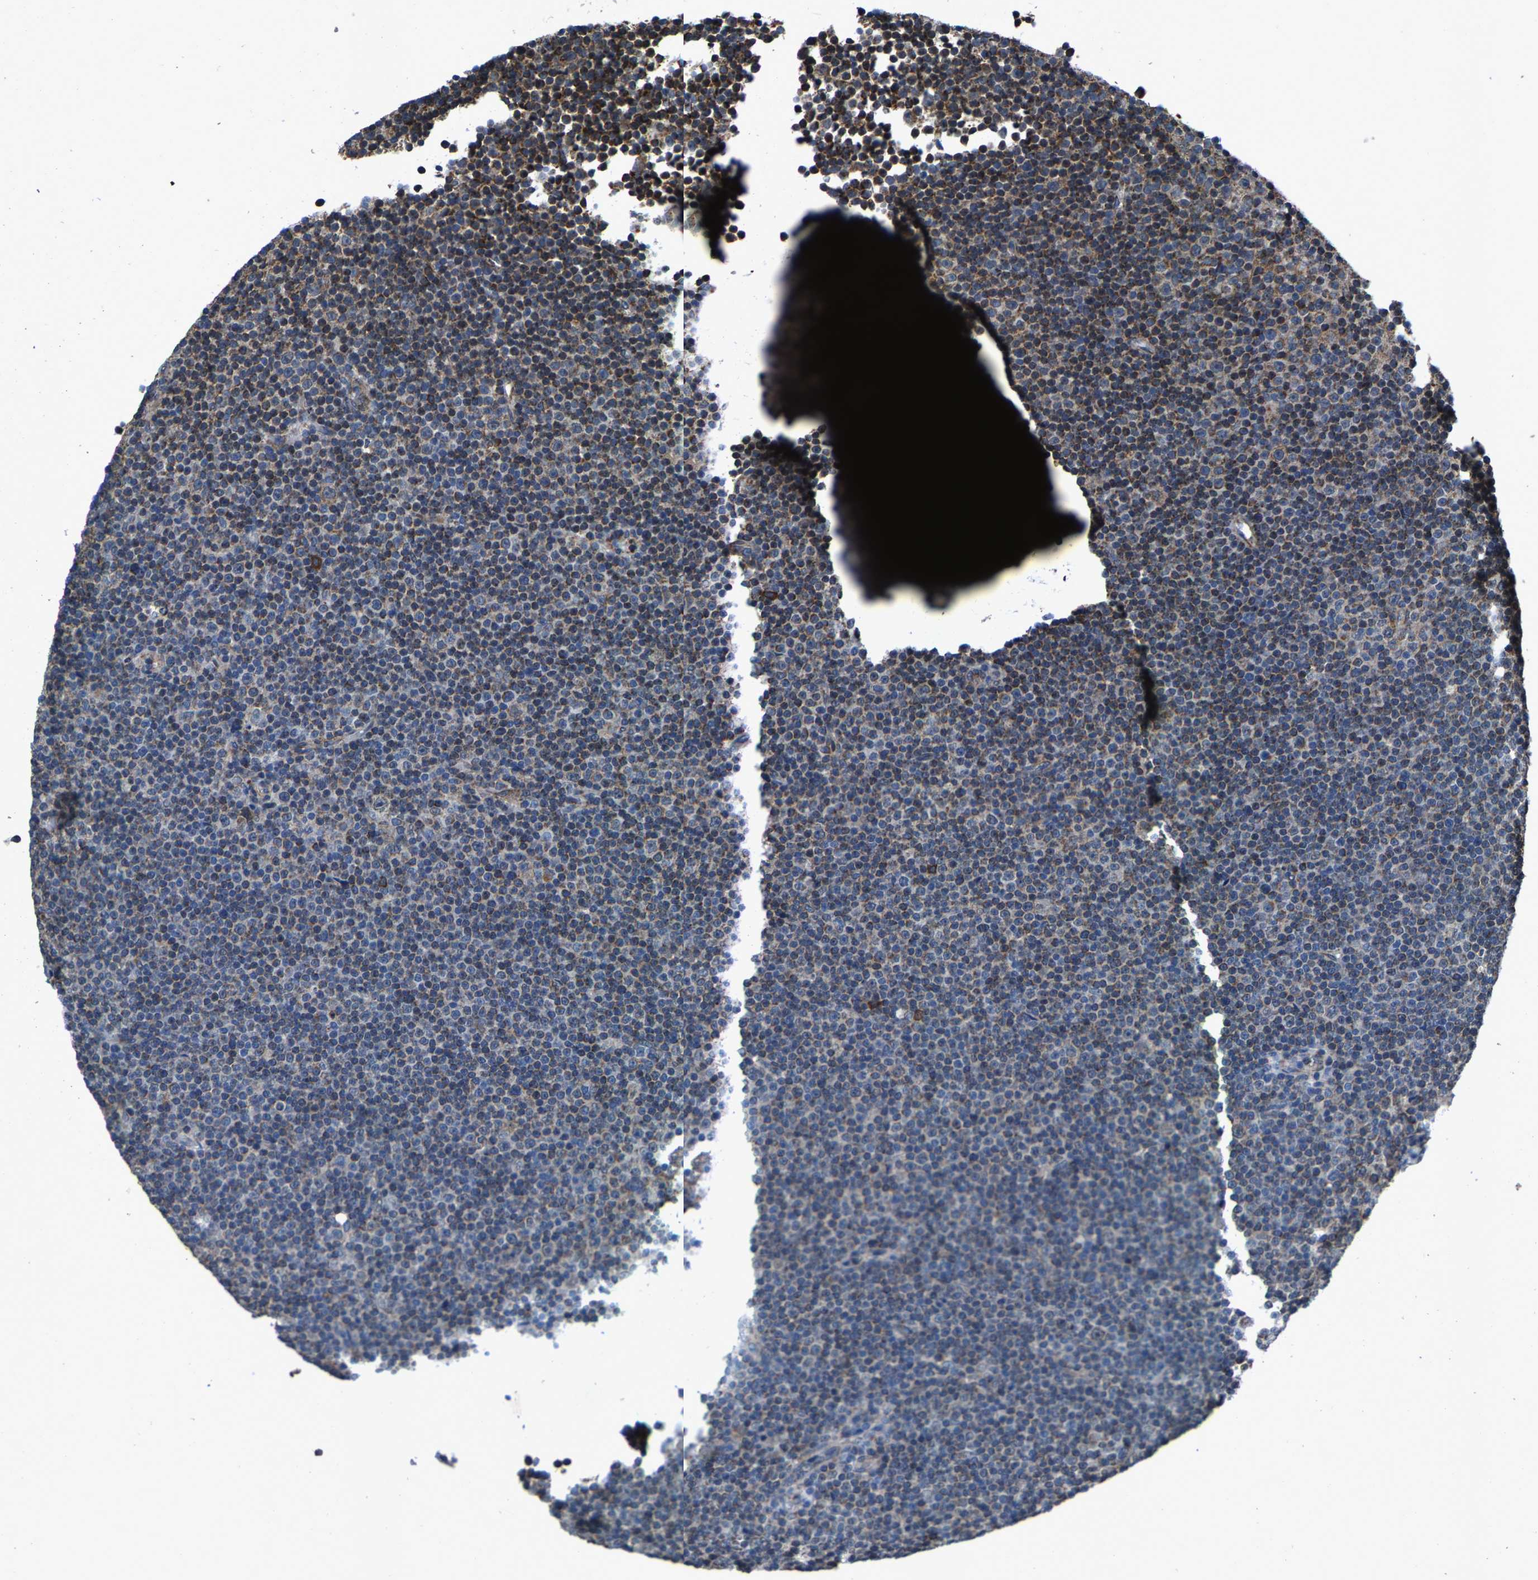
{"staining": {"intensity": "negative", "quantity": "none", "location": "none"}, "tissue": "lymphoma", "cell_type": "Tumor cells", "image_type": "cancer", "snomed": [{"axis": "morphology", "description": "Malignant lymphoma, non-Hodgkin's type, Low grade"}, {"axis": "topography", "description": "Lymph node"}], "caption": "Tumor cells show no significant staining in lymphoma.", "gene": "PDP1", "patient": {"sex": "female", "age": 67}}